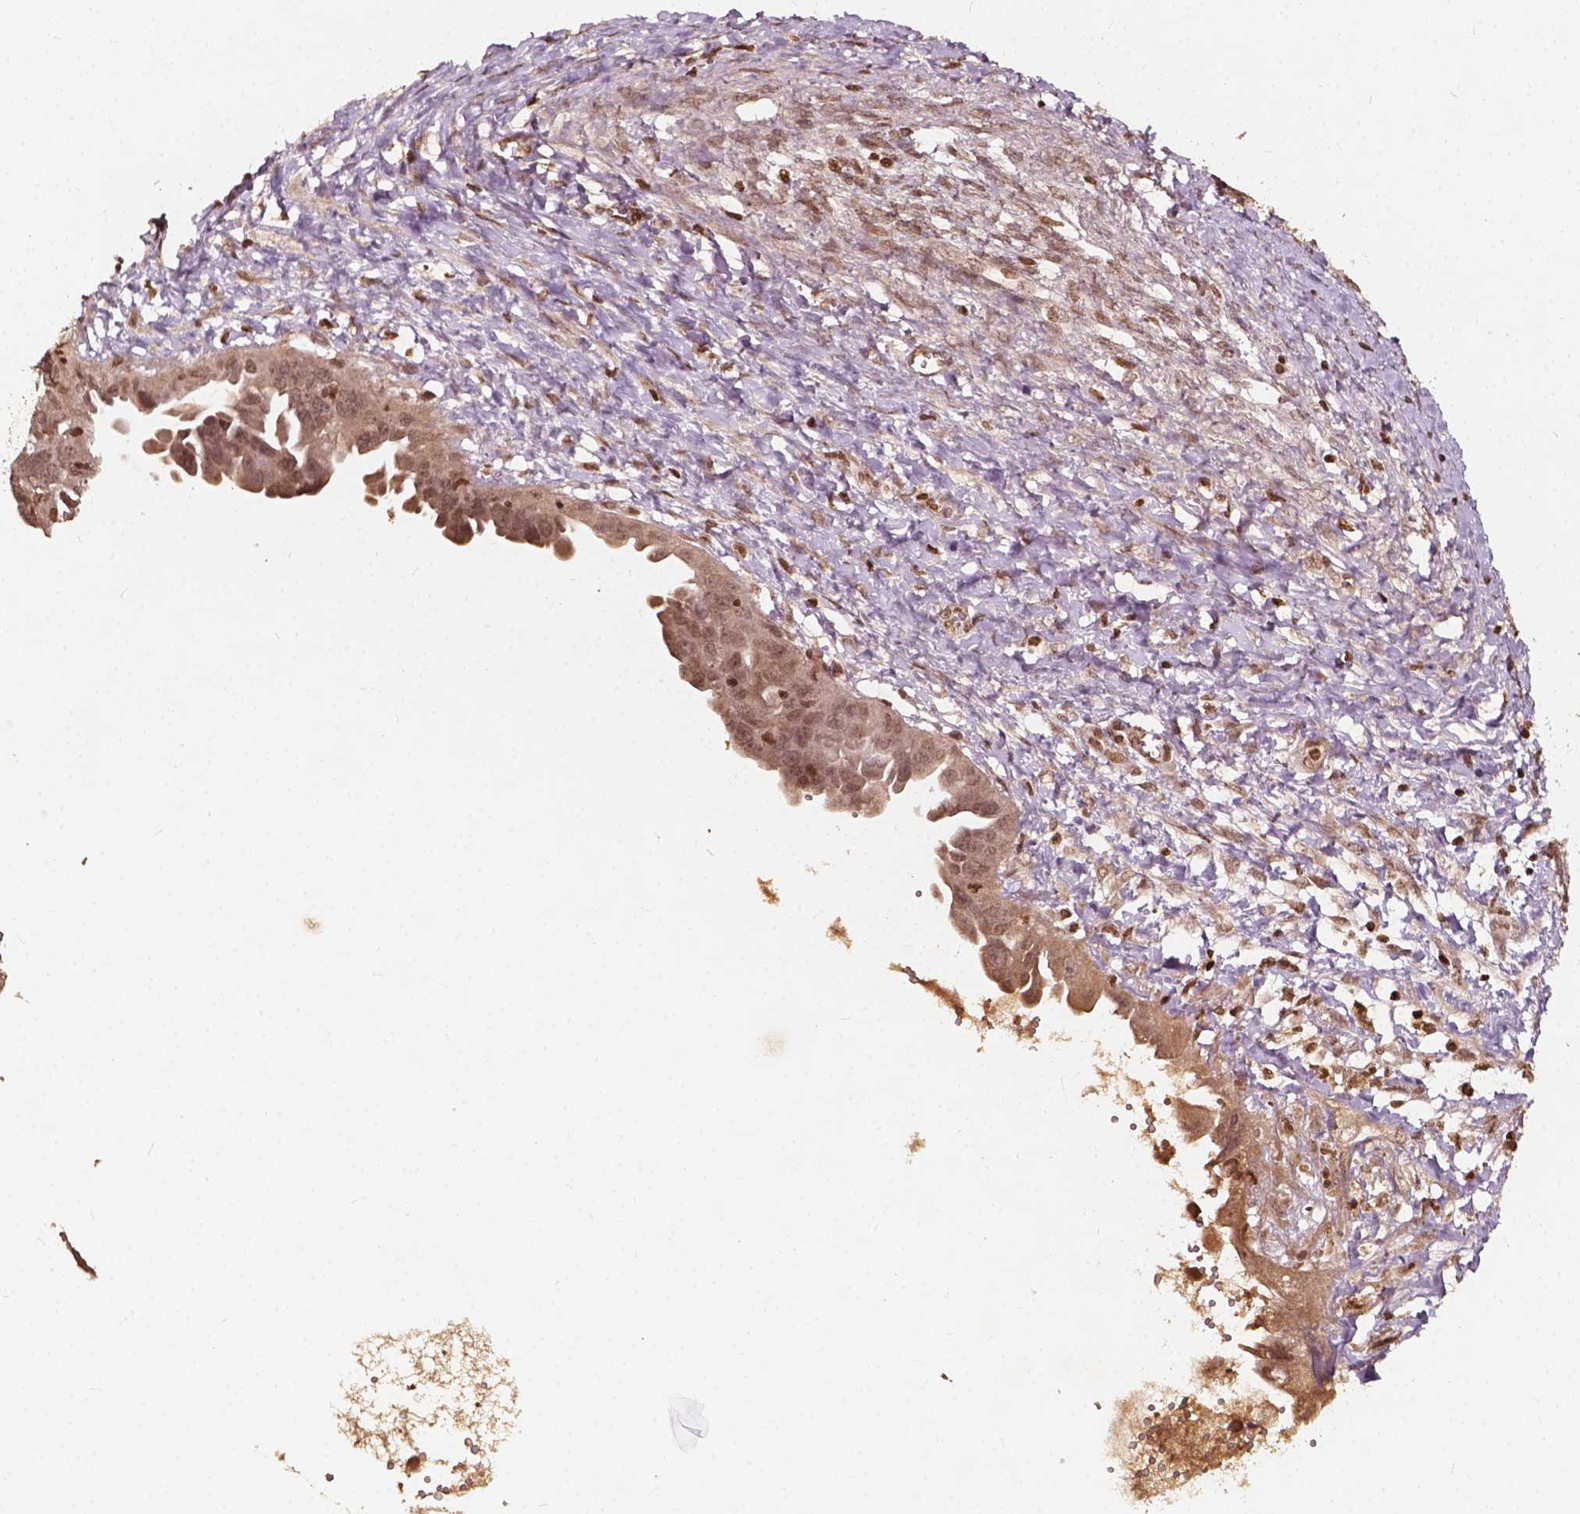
{"staining": {"intensity": "moderate", "quantity": ">75%", "location": "nuclear"}, "tissue": "ovarian cancer", "cell_type": "Tumor cells", "image_type": "cancer", "snomed": [{"axis": "morphology", "description": "Carcinoma, endometroid"}, {"axis": "topography", "description": "Ovary"}], "caption": "Immunohistochemistry (IHC) of ovarian cancer (endometroid carcinoma) exhibits medium levels of moderate nuclear positivity in about >75% of tumor cells. Nuclei are stained in blue.", "gene": "H3C14", "patient": {"sex": "female", "age": 70}}